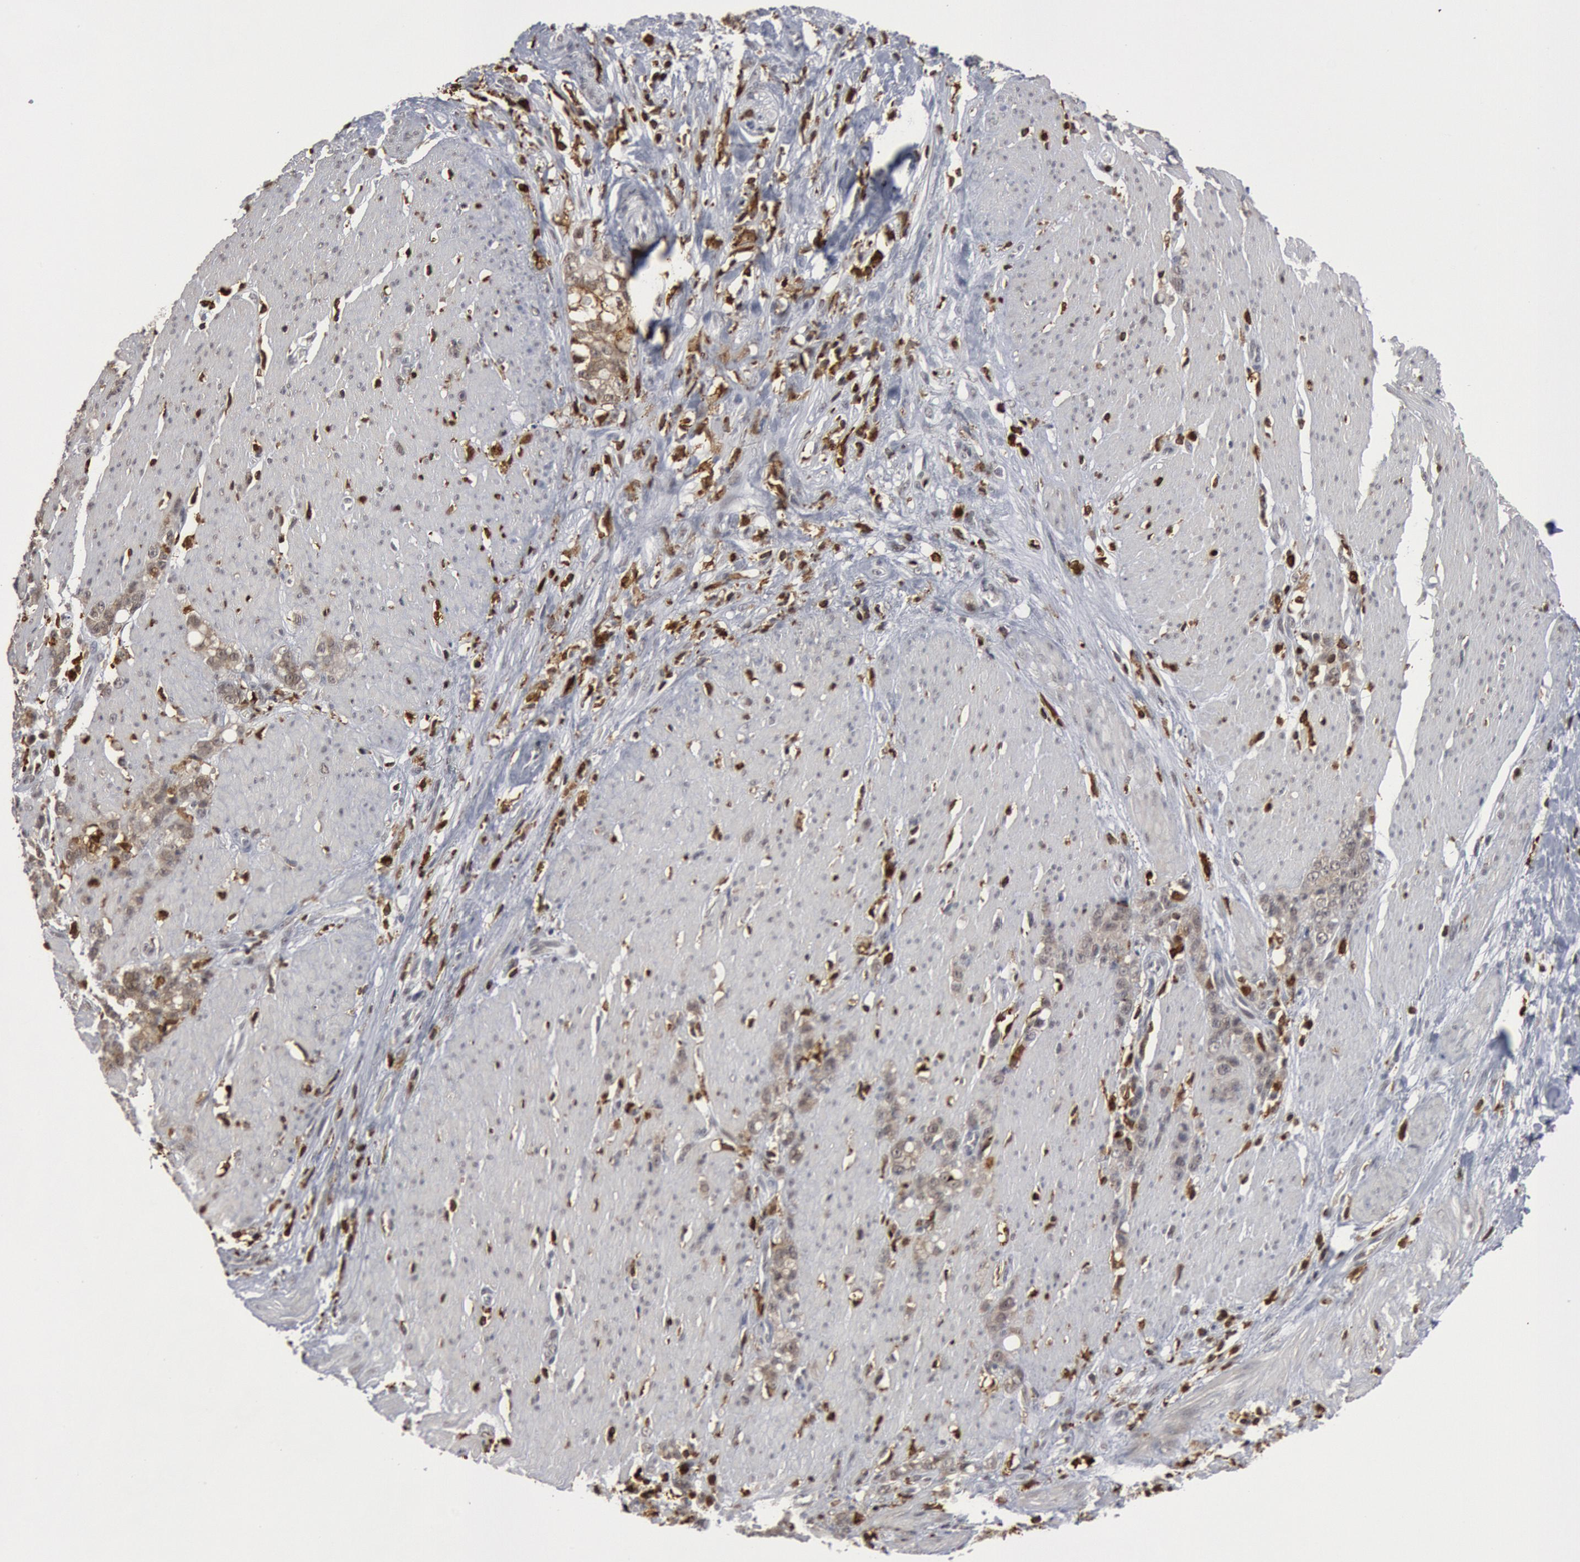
{"staining": {"intensity": "weak", "quantity": ">75%", "location": "cytoplasmic/membranous,nuclear"}, "tissue": "stomach cancer", "cell_type": "Tumor cells", "image_type": "cancer", "snomed": [{"axis": "morphology", "description": "Adenocarcinoma, NOS"}, {"axis": "topography", "description": "Stomach, lower"}], "caption": "Weak cytoplasmic/membranous and nuclear staining is appreciated in approximately >75% of tumor cells in adenocarcinoma (stomach).", "gene": "PTPN6", "patient": {"sex": "male", "age": 88}}